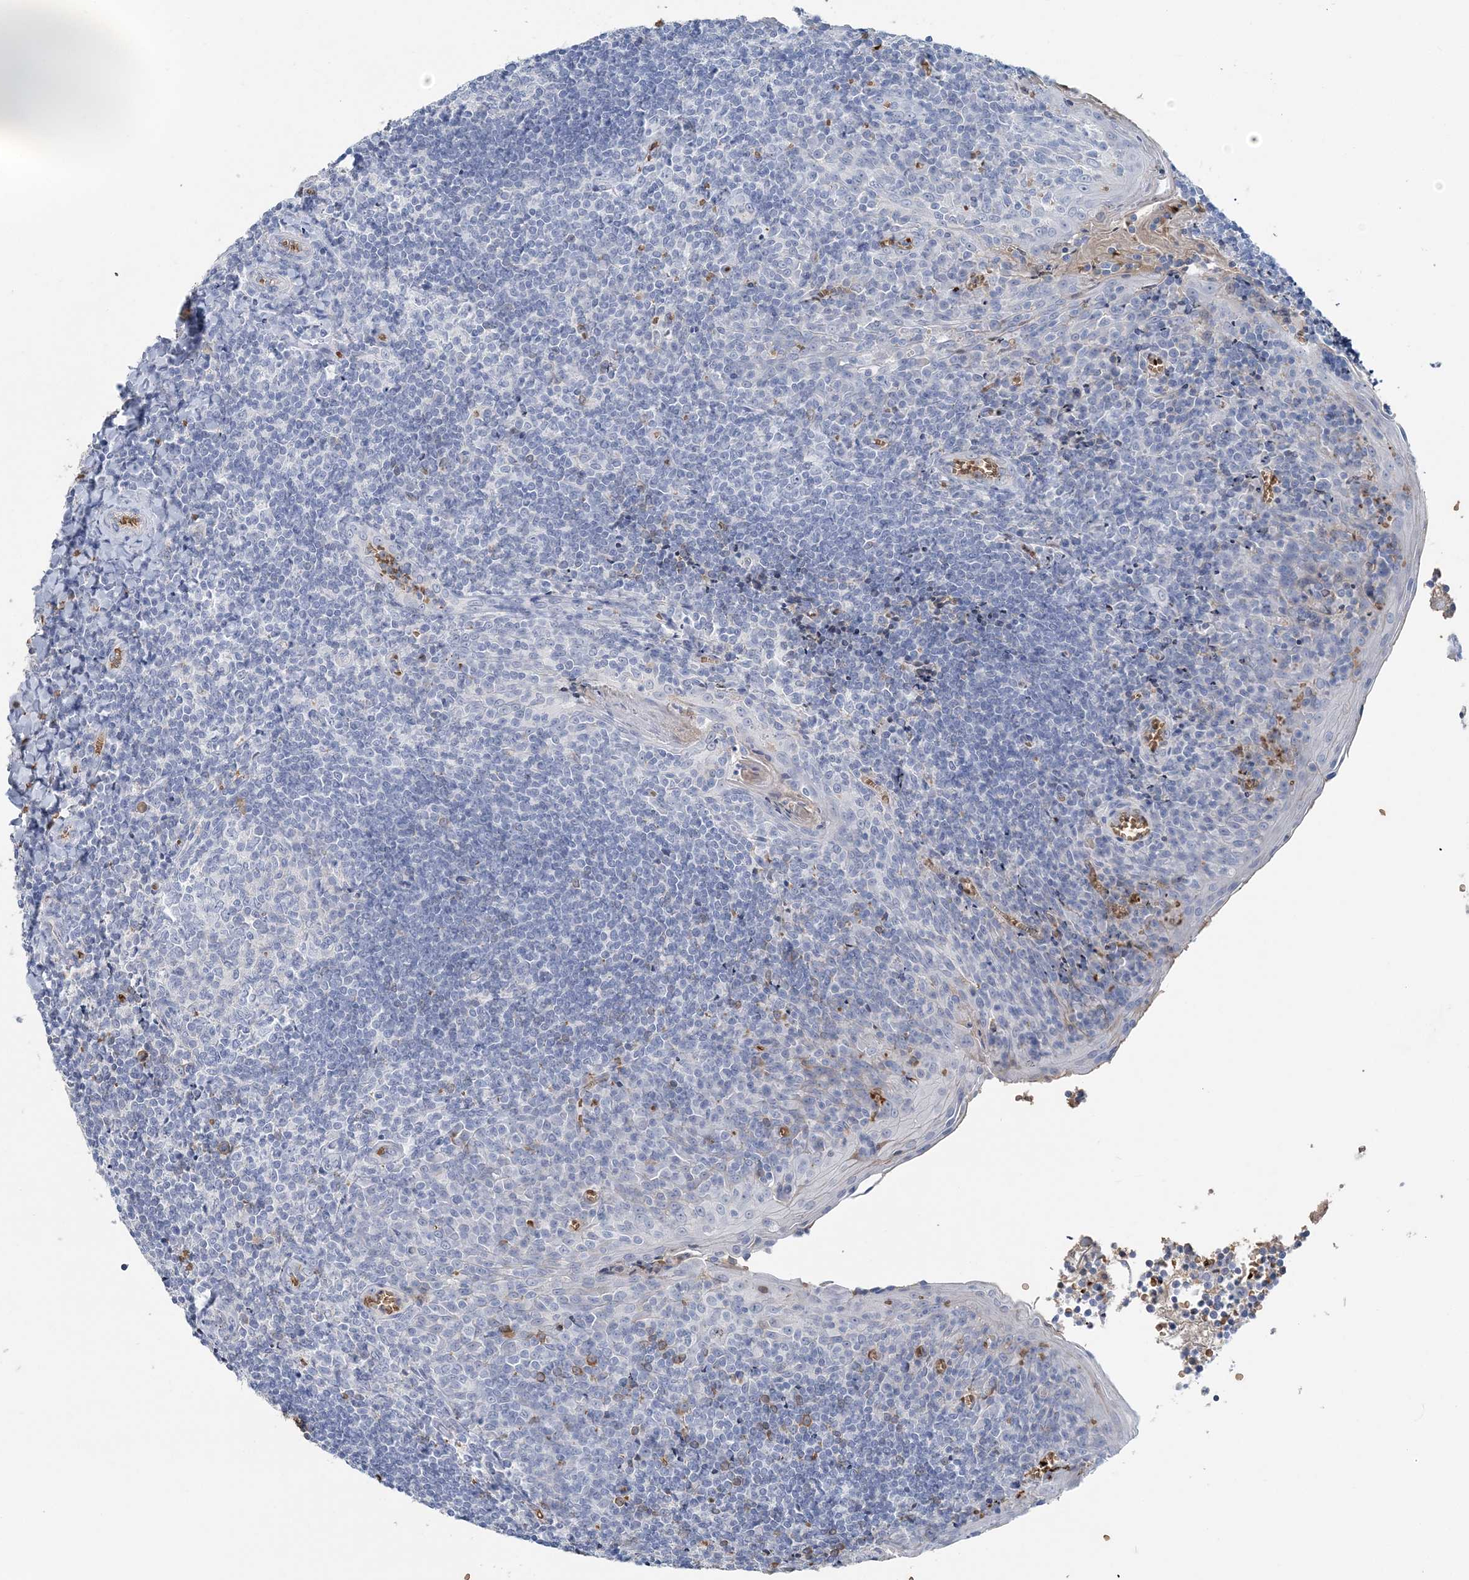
{"staining": {"intensity": "negative", "quantity": "none", "location": "none"}, "tissue": "tonsil", "cell_type": "Germinal center cells", "image_type": "normal", "snomed": [{"axis": "morphology", "description": "Normal tissue, NOS"}, {"axis": "topography", "description": "Tonsil"}], "caption": "Tonsil was stained to show a protein in brown. There is no significant positivity in germinal center cells. (Immunohistochemistry (ihc), brightfield microscopy, high magnification).", "gene": "HBD", "patient": {"sex": "male", "age": 27}}